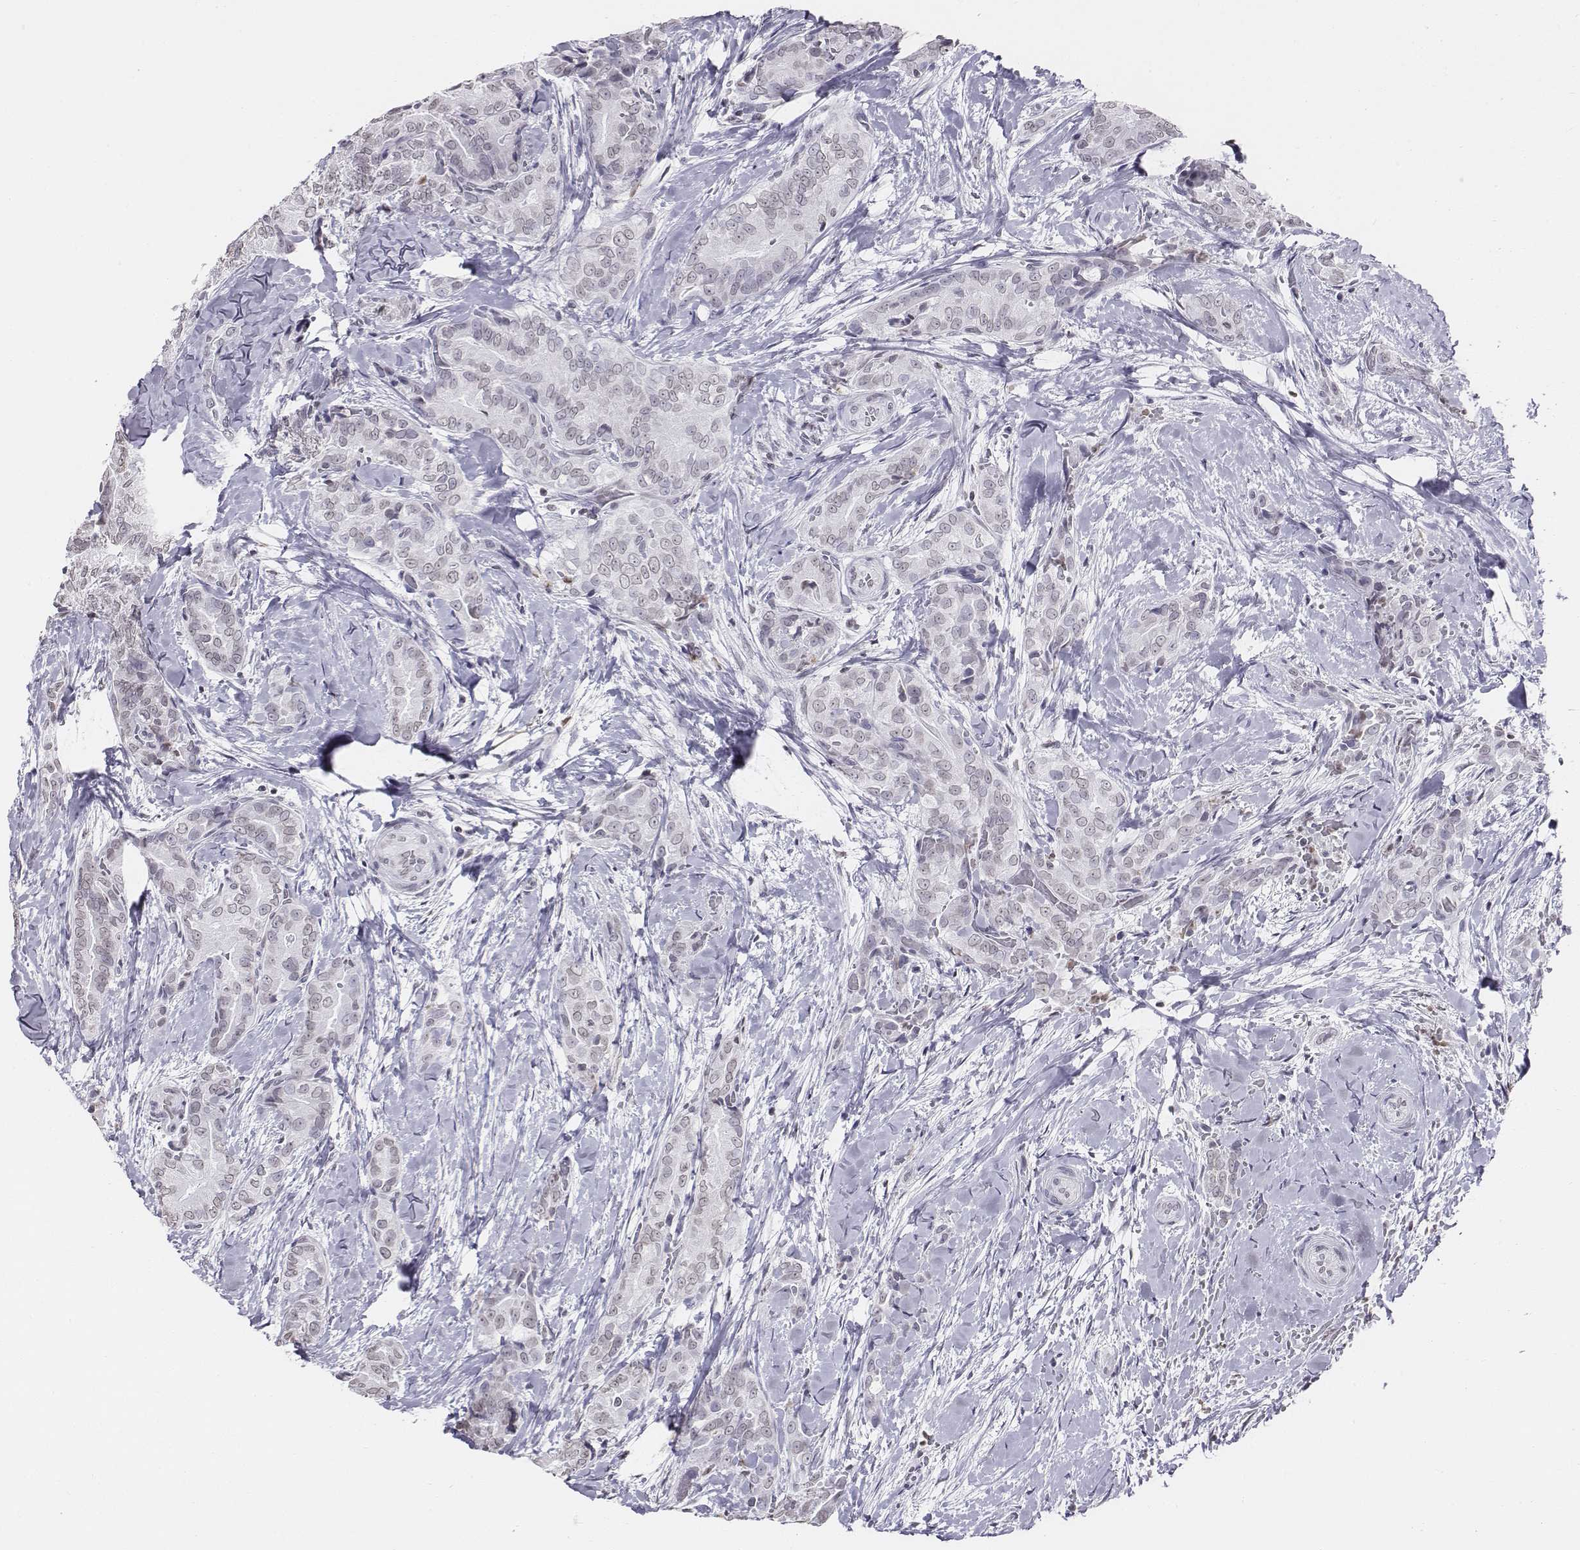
{"staining": {"intensity": "negative", "quantity": "none", "location": "none"}, "tissue": "thyroid cancer", "cell_type": "Tumor cells", "image_type": "cancer", "snomed": [{"axis": "morphology", "description": "Papillary adenocarcinoma, NOS"}, {"axis": "topography", "description": "Thyroid gland"}], "caption": "Tumor cells show no significant protein expression in thyroid cancer (papillary adenocarcinoma).", "gene": "BARHL1", "patient": {"sex": "male", "age": 61}}